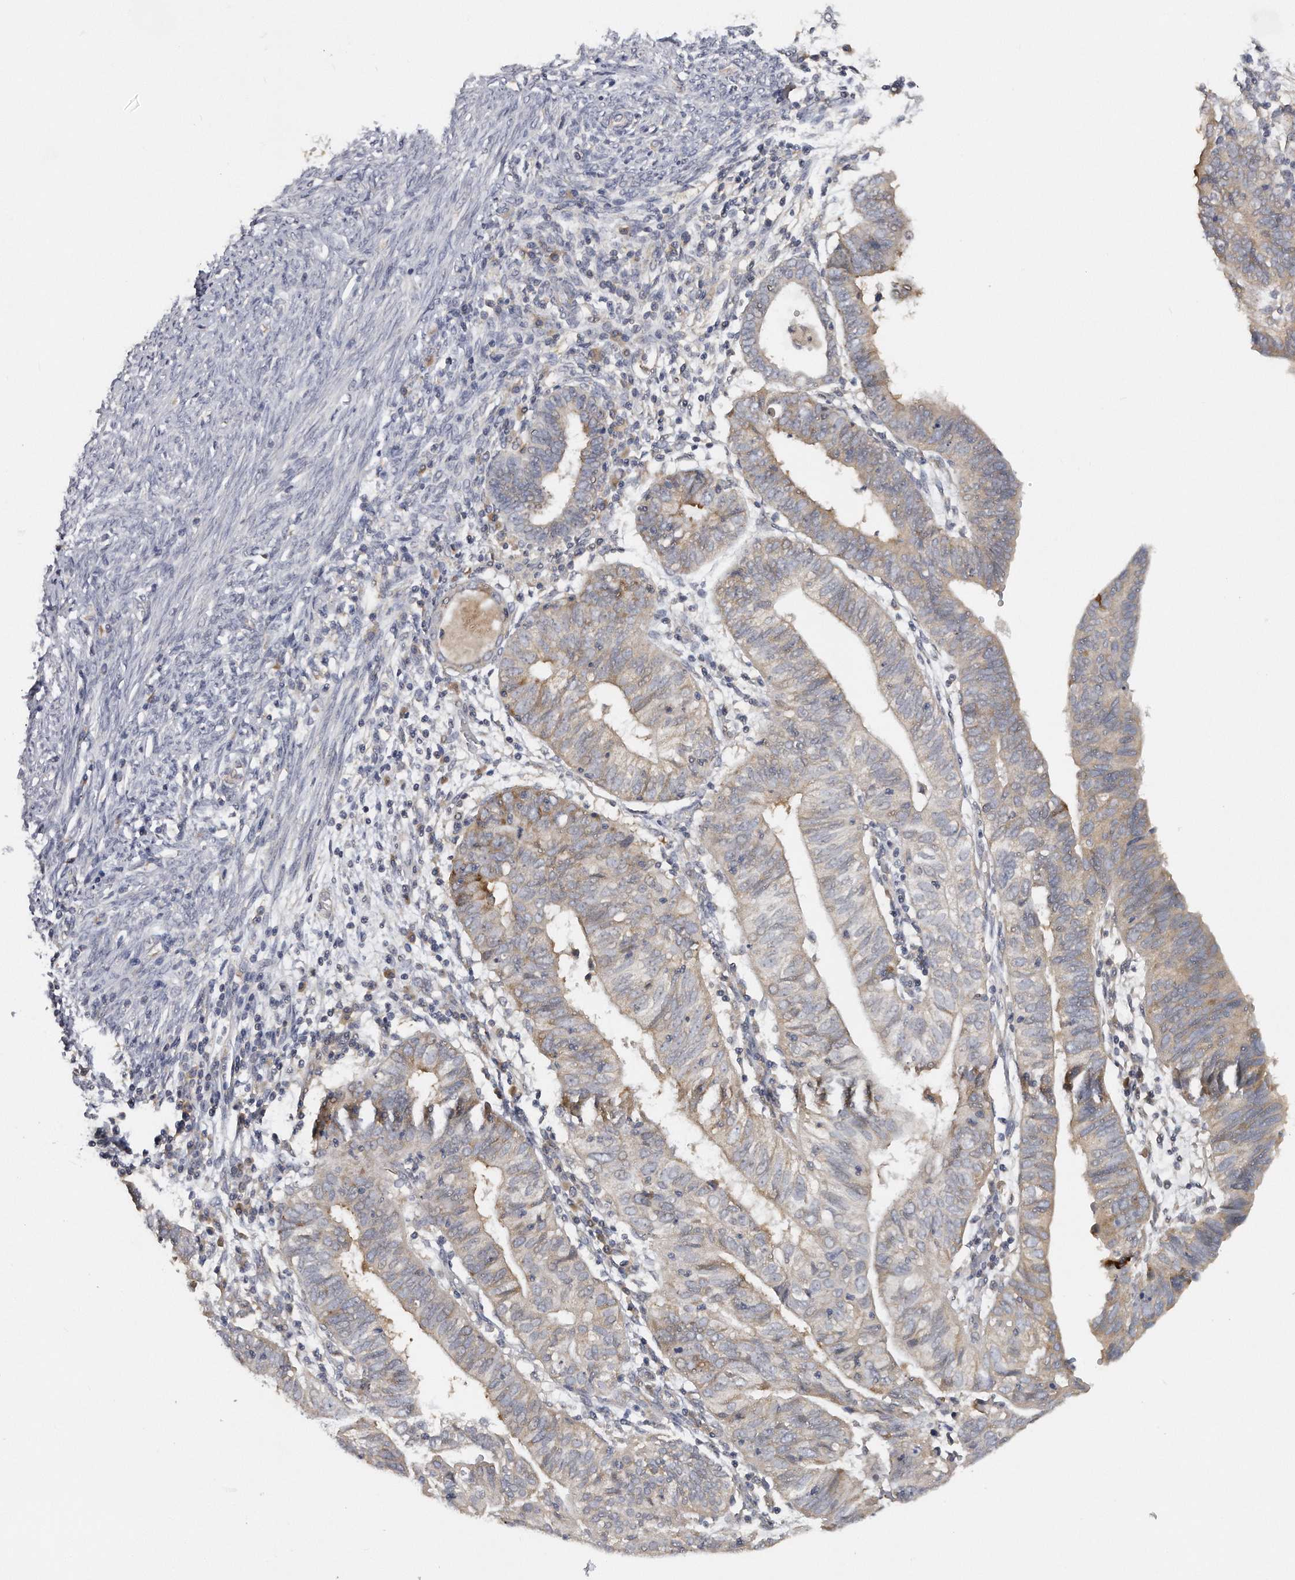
{"staining": {"intensity": "weak", "quantity": "<25%", "location": "cytoplasmic/membranous"}, "tissue": "endometrial cancer", "cell_type": "Tumor cells", "image_type": "cancer", "snomed": [{"axis": "morphology", "description": "Adenocarcinoma, NOS"}, {"axis": "topography", "description": "Uterus"}], "caption": "DAB immunohistochemical staining of adenocarcinoma (endometrial) demonstrates no significant positivity in tumor cells.", "gene": "EIF3I", "patient": {"sex": "female", "age": 77}}